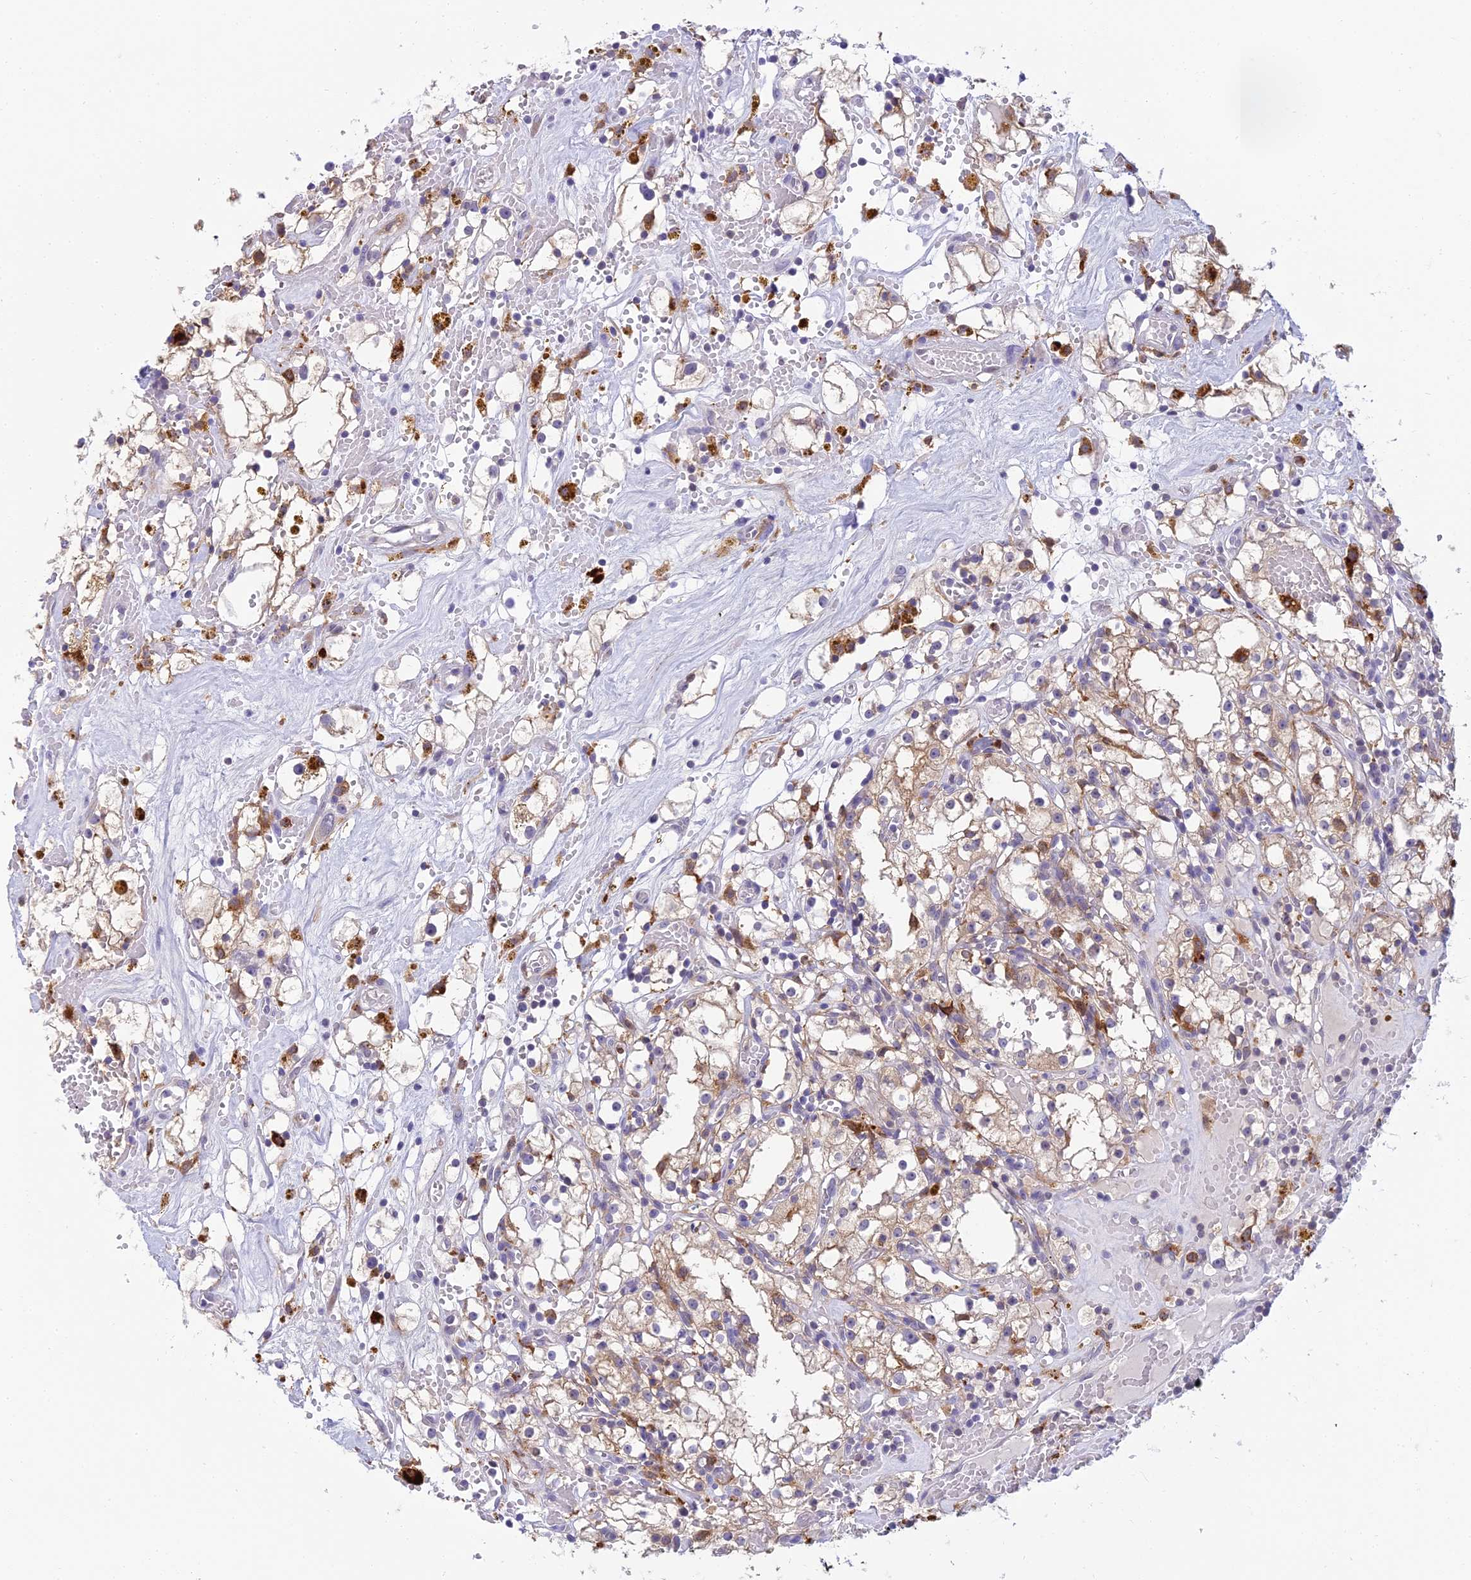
{"staining": {"intensity": "weak", "quantity": "<25%", "location": "cytoplasmic/membranous"}, "tissue": "renal cancer", "cell_type": "Tumor cells", "image_type": "cancer", "snomed": [{"axis": "morphology", "description": "Adenocarcinoma, NOS"}, {"axis": "topography", "description": "Kidney"}], "caption": "This is an immunohistochemistry histopathology image of human renal adenocarcinoma. There is no staining in tumor cells.", "gene": "UBE2G1", "patient": {"sex": "male", "age": 56}}